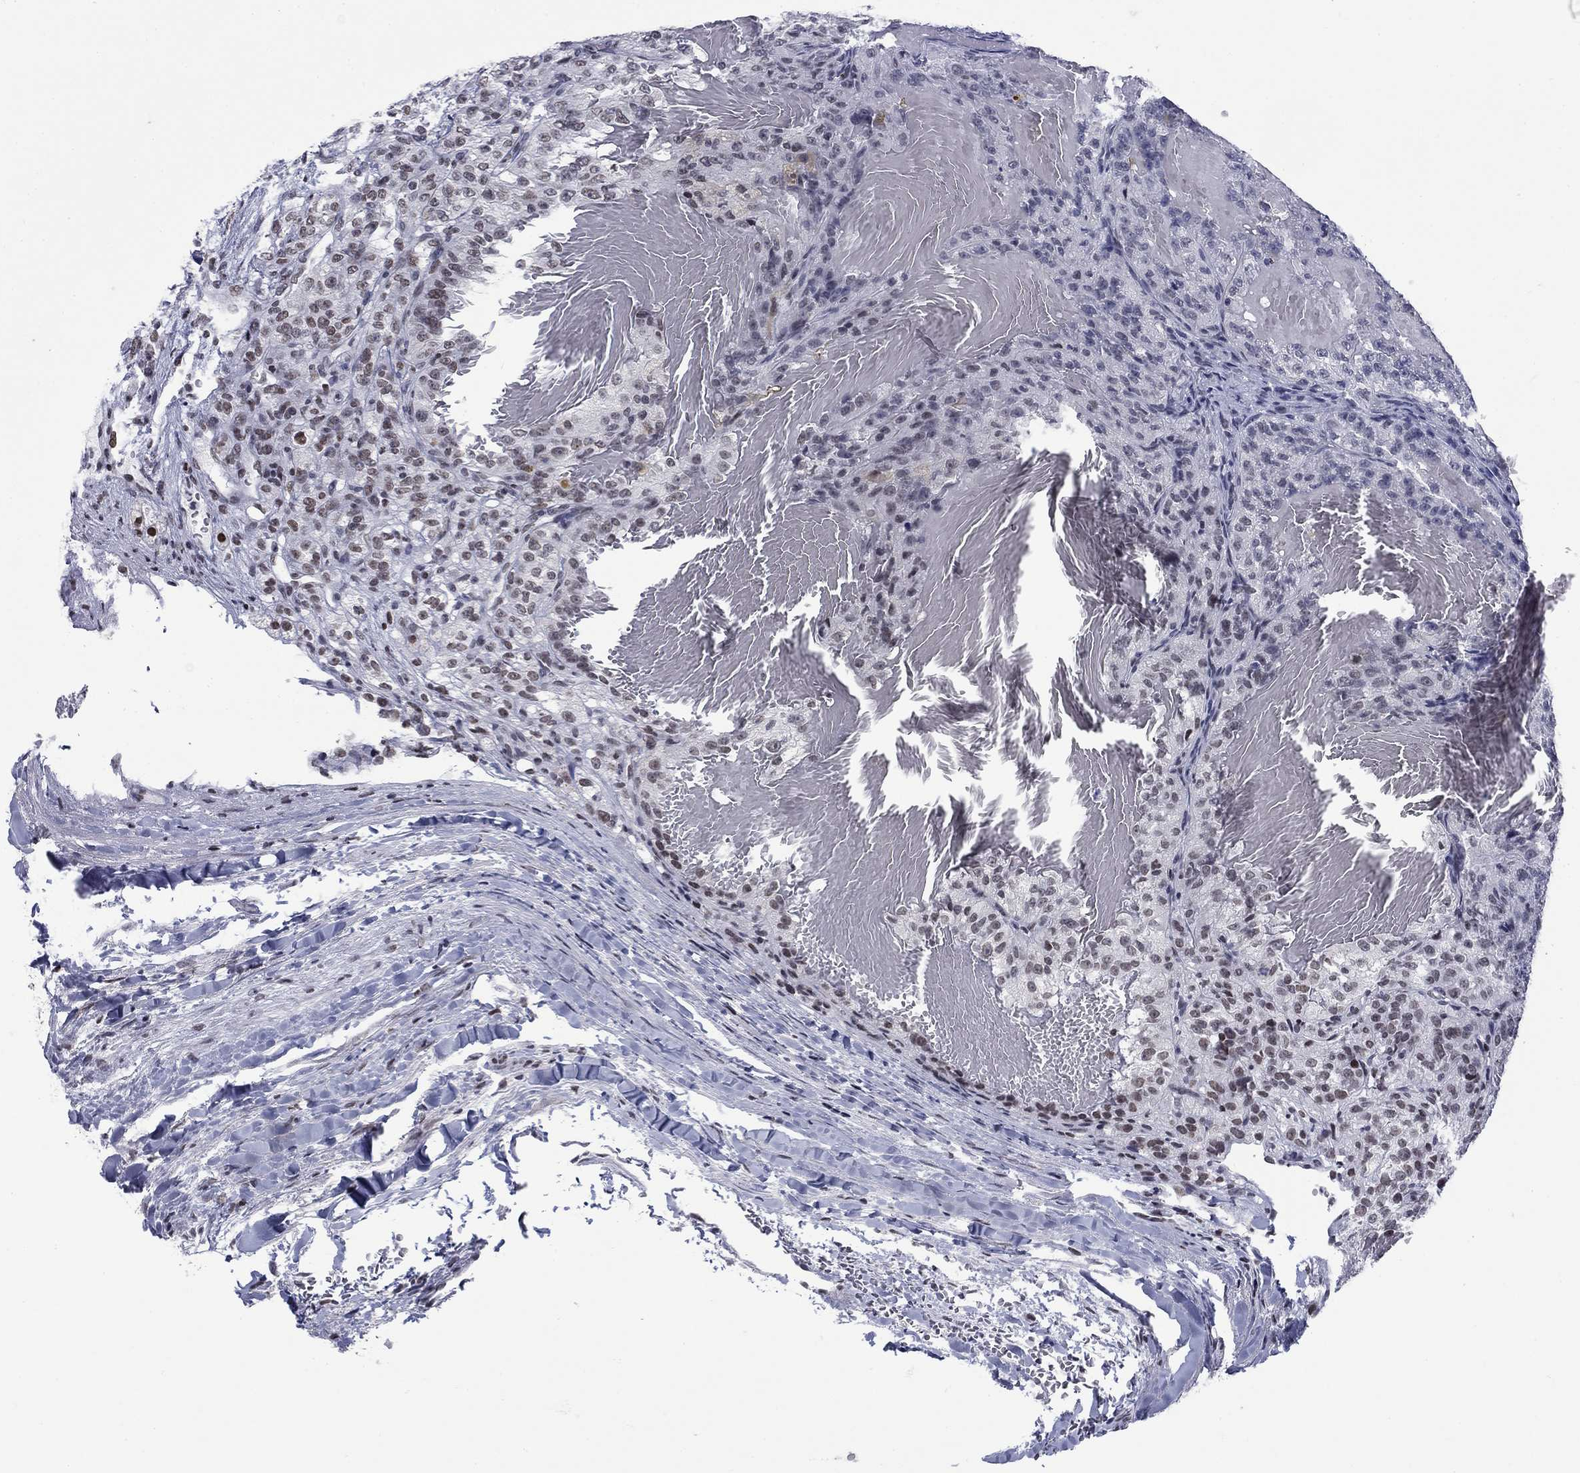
{"staining": {"intensity": "moderate", "quantity": "25%-75%", "location": "nuclear"}, "tissue": "renal cancer", "cell_type": "Tumor cells", "image_type": "cancer", "snomed": [{"axis": "morphology", "description": "Adenocarcinoma, NOS"}, {"axis": "topography", "description": "Kidney"}], "caption": "Immunohistochemical staining of renal adenocarcinoma shows medium levels of moderate nuclear protein staining in about 25%-75% of tumor cells.", "gene": "NPAS3", "patient": {"sex": "female", "age": 63}}